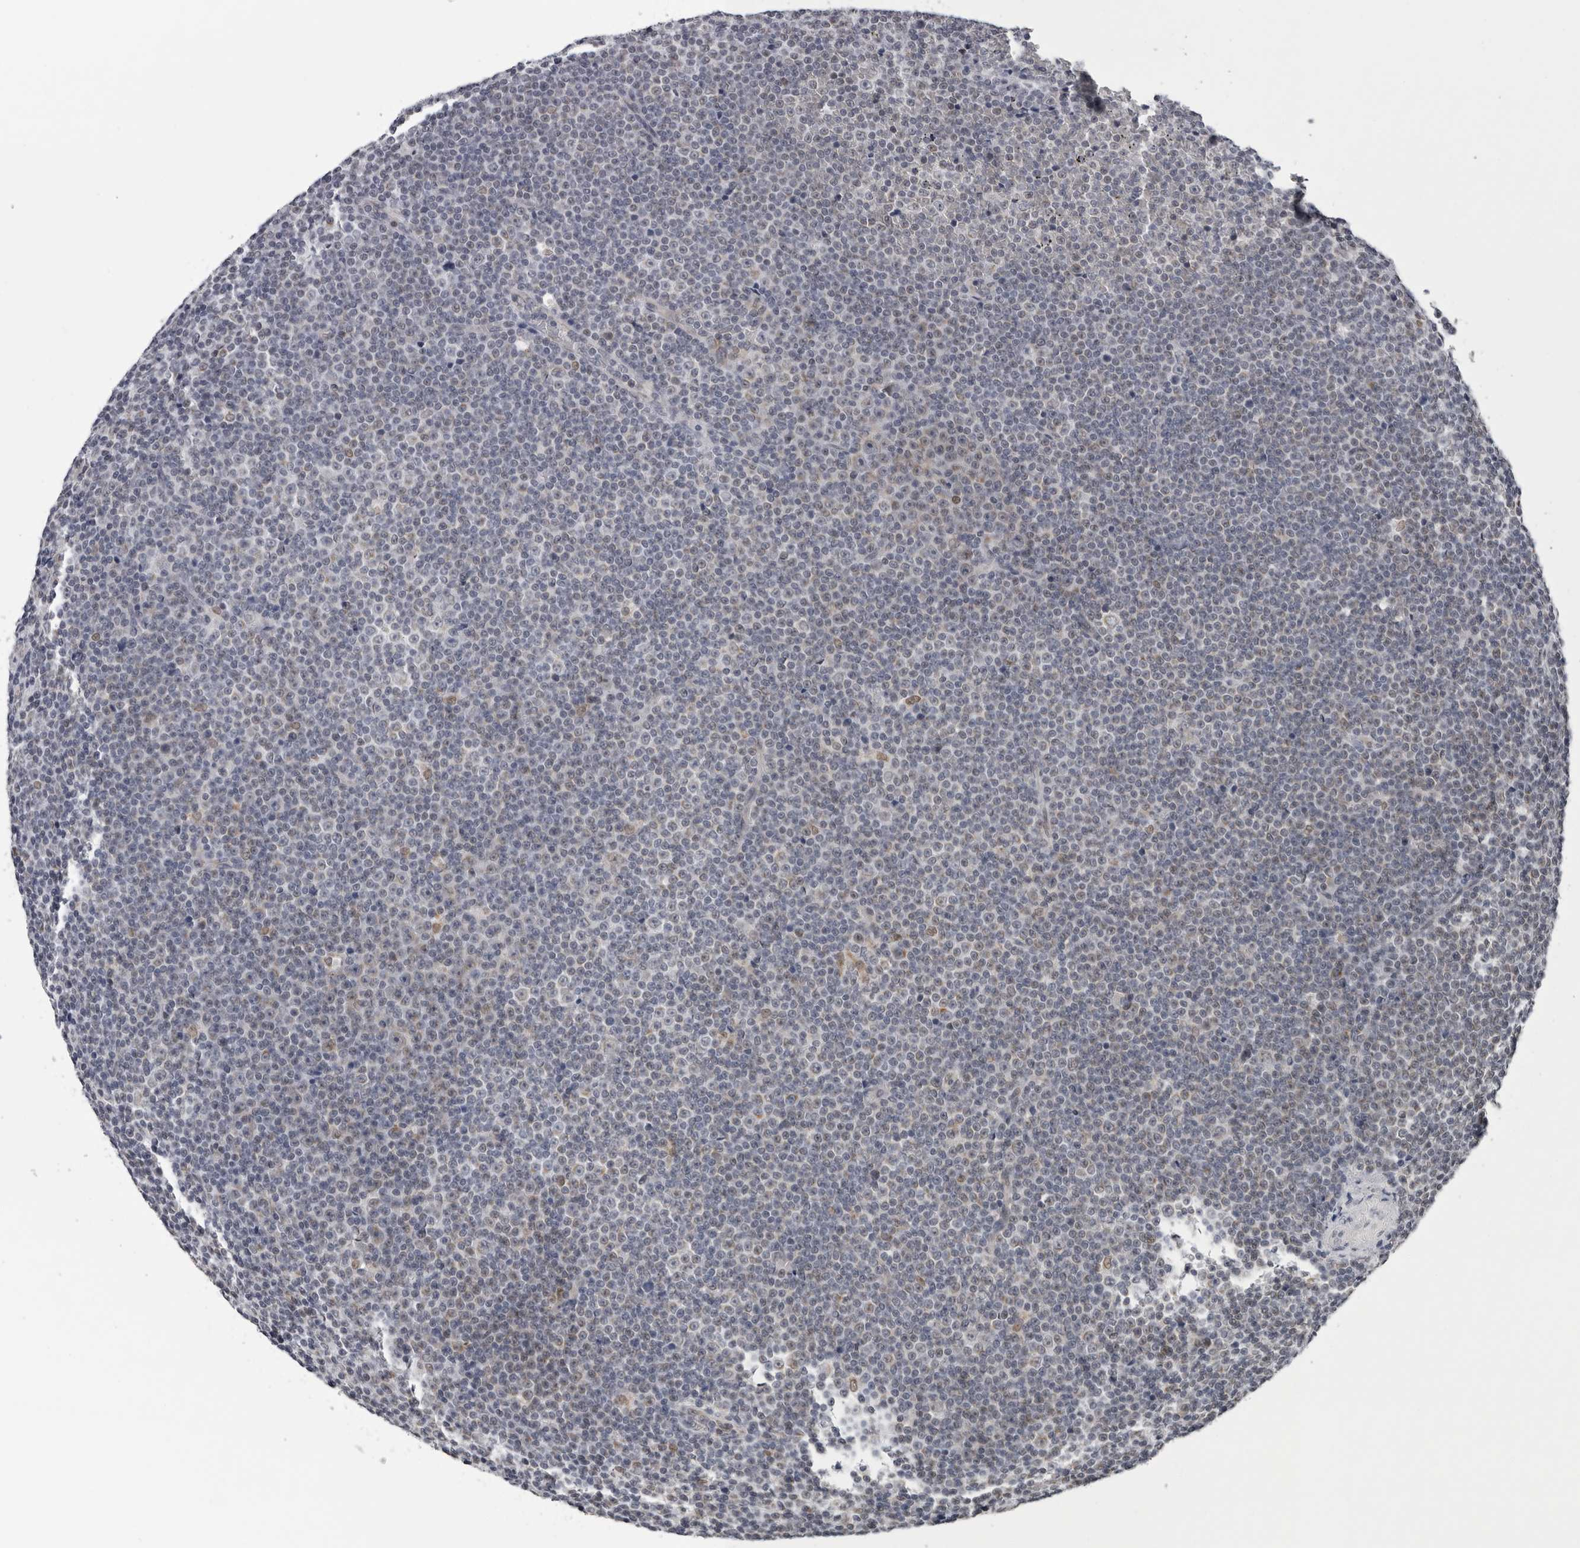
{"staining": {"intensity": "negative", "quantity": "none", "location": "none"}, "tissue": "lymphoma", "cell_type": "Tumor cells", "image_type": "cancer", "snomed": [{"axis": "morphology", "description": "Malignant lymphoma, non-Hodgkin's type, Low grade"}, {"axis": "topography", "description": "Lymph node"}], "caption": "IHC of malignant lymphoma, non-Hodgkin's type (low-grade) reveals no expression in tumor cells. (DAB (3,3'-diaminobenzidine) immunohistochemistry visualized using brightfield microscopy, high magnification).", "gene": "CPT2", "patient": {"sex": "female", "age": 67}}